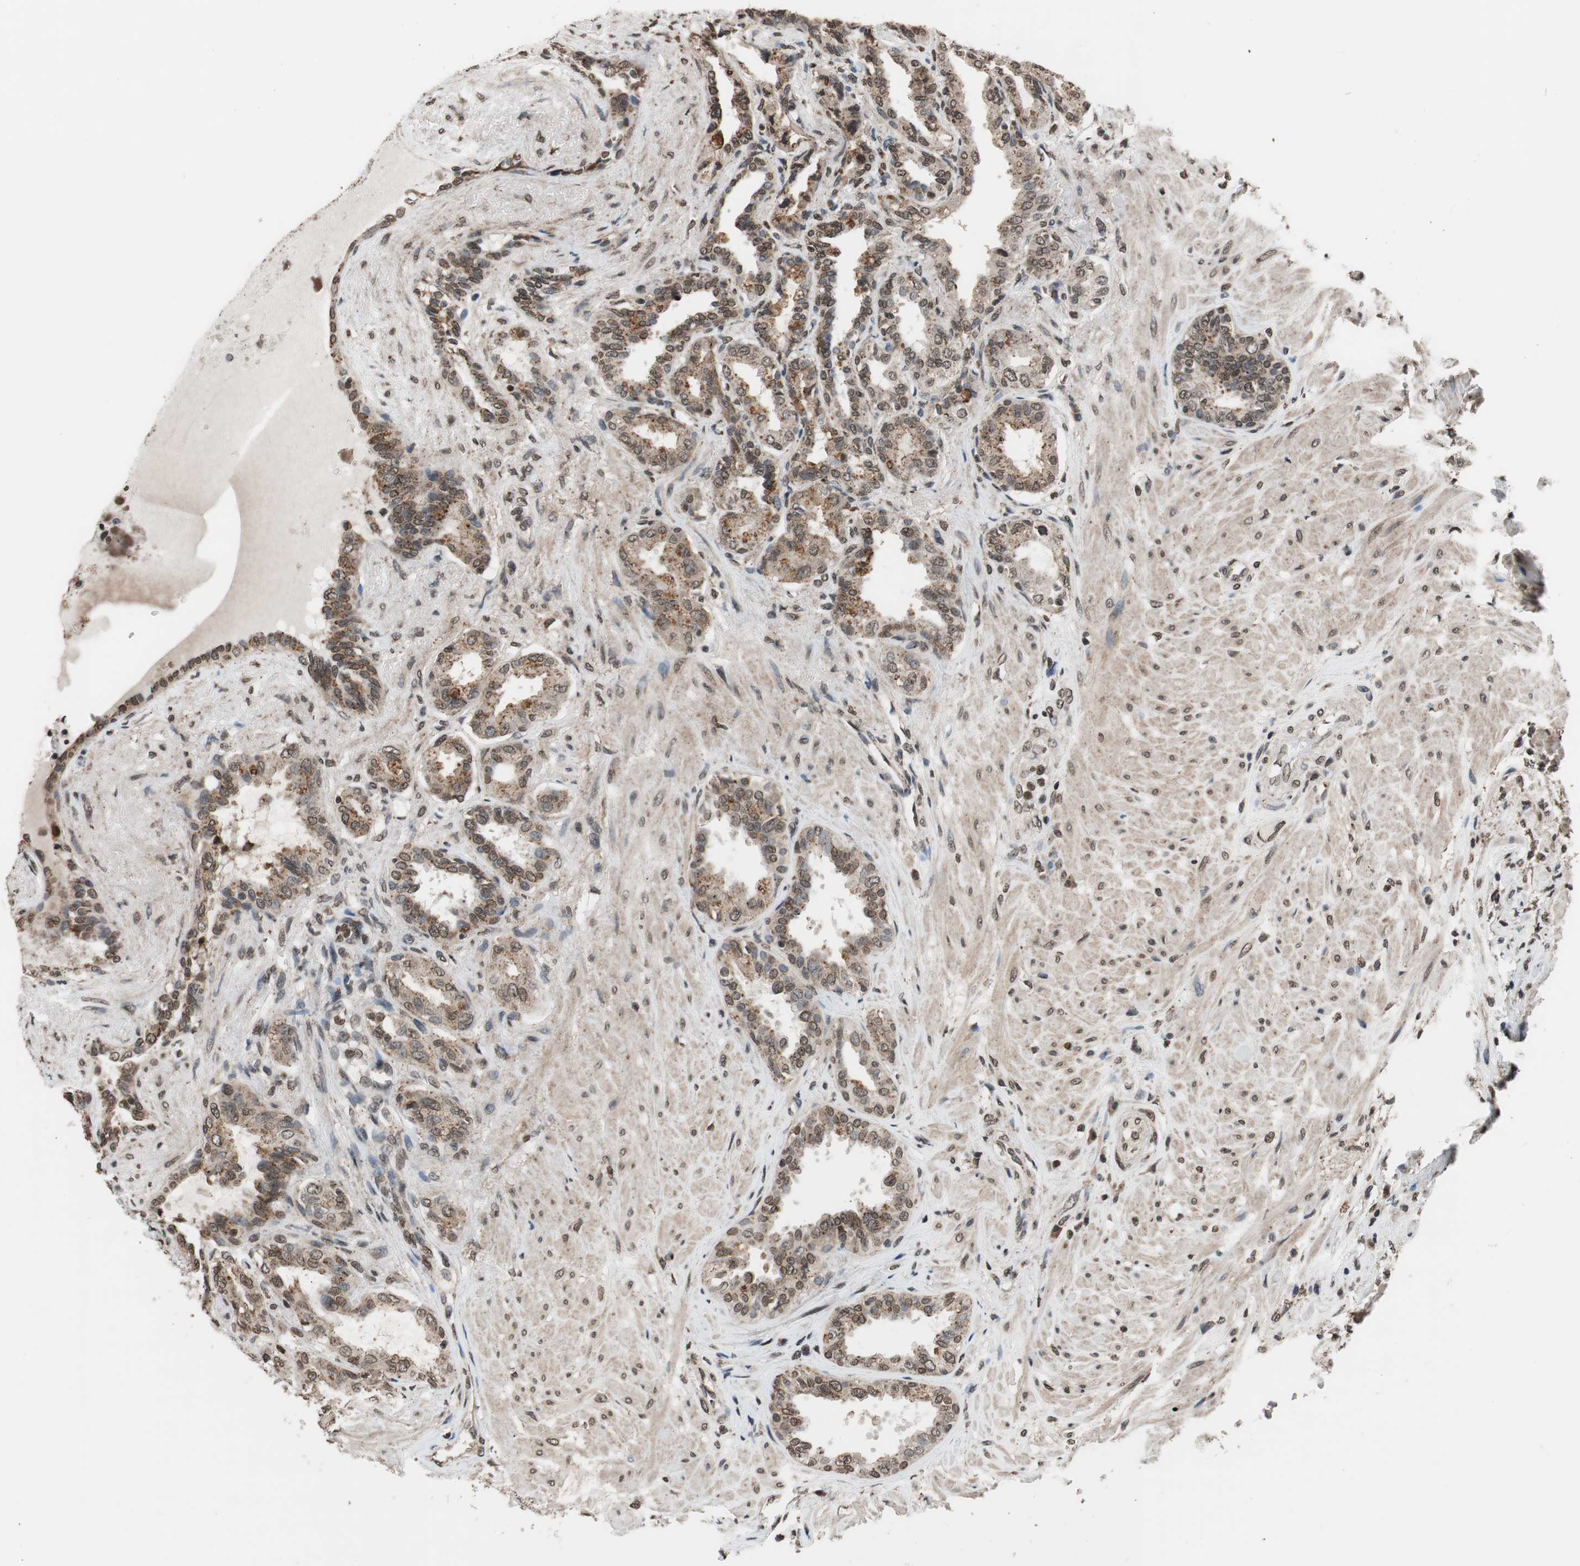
{"staining": {"intensity": "moderate", "quantity": ">75%", "location": "cytoplasmic/membranous"}, "tissue": "seminal vesicle", "cell_type": "Glandular cells", "image_type": "normal", "snomed": [{"axis": "morphology", "description": "Normal tissue, NOS"}, {"axis": "topography", "description": "Seminal veicle"}], "caption": "IHC staining of unremarkable seminal vesicle, which shows medium levels of moderate cytoplasmic/membranous positivity in about >75% of glandular cells indicating moderate cytoplasmic/membranous protein positivity. The staining was performed using DAB (3,3'-diaminobenzidine) (brown) for protein detection and nuclei were counterstained in hematoxylin (blue).", "gene": "RFC1", "patient": {"sex": "male", "age": 61}}